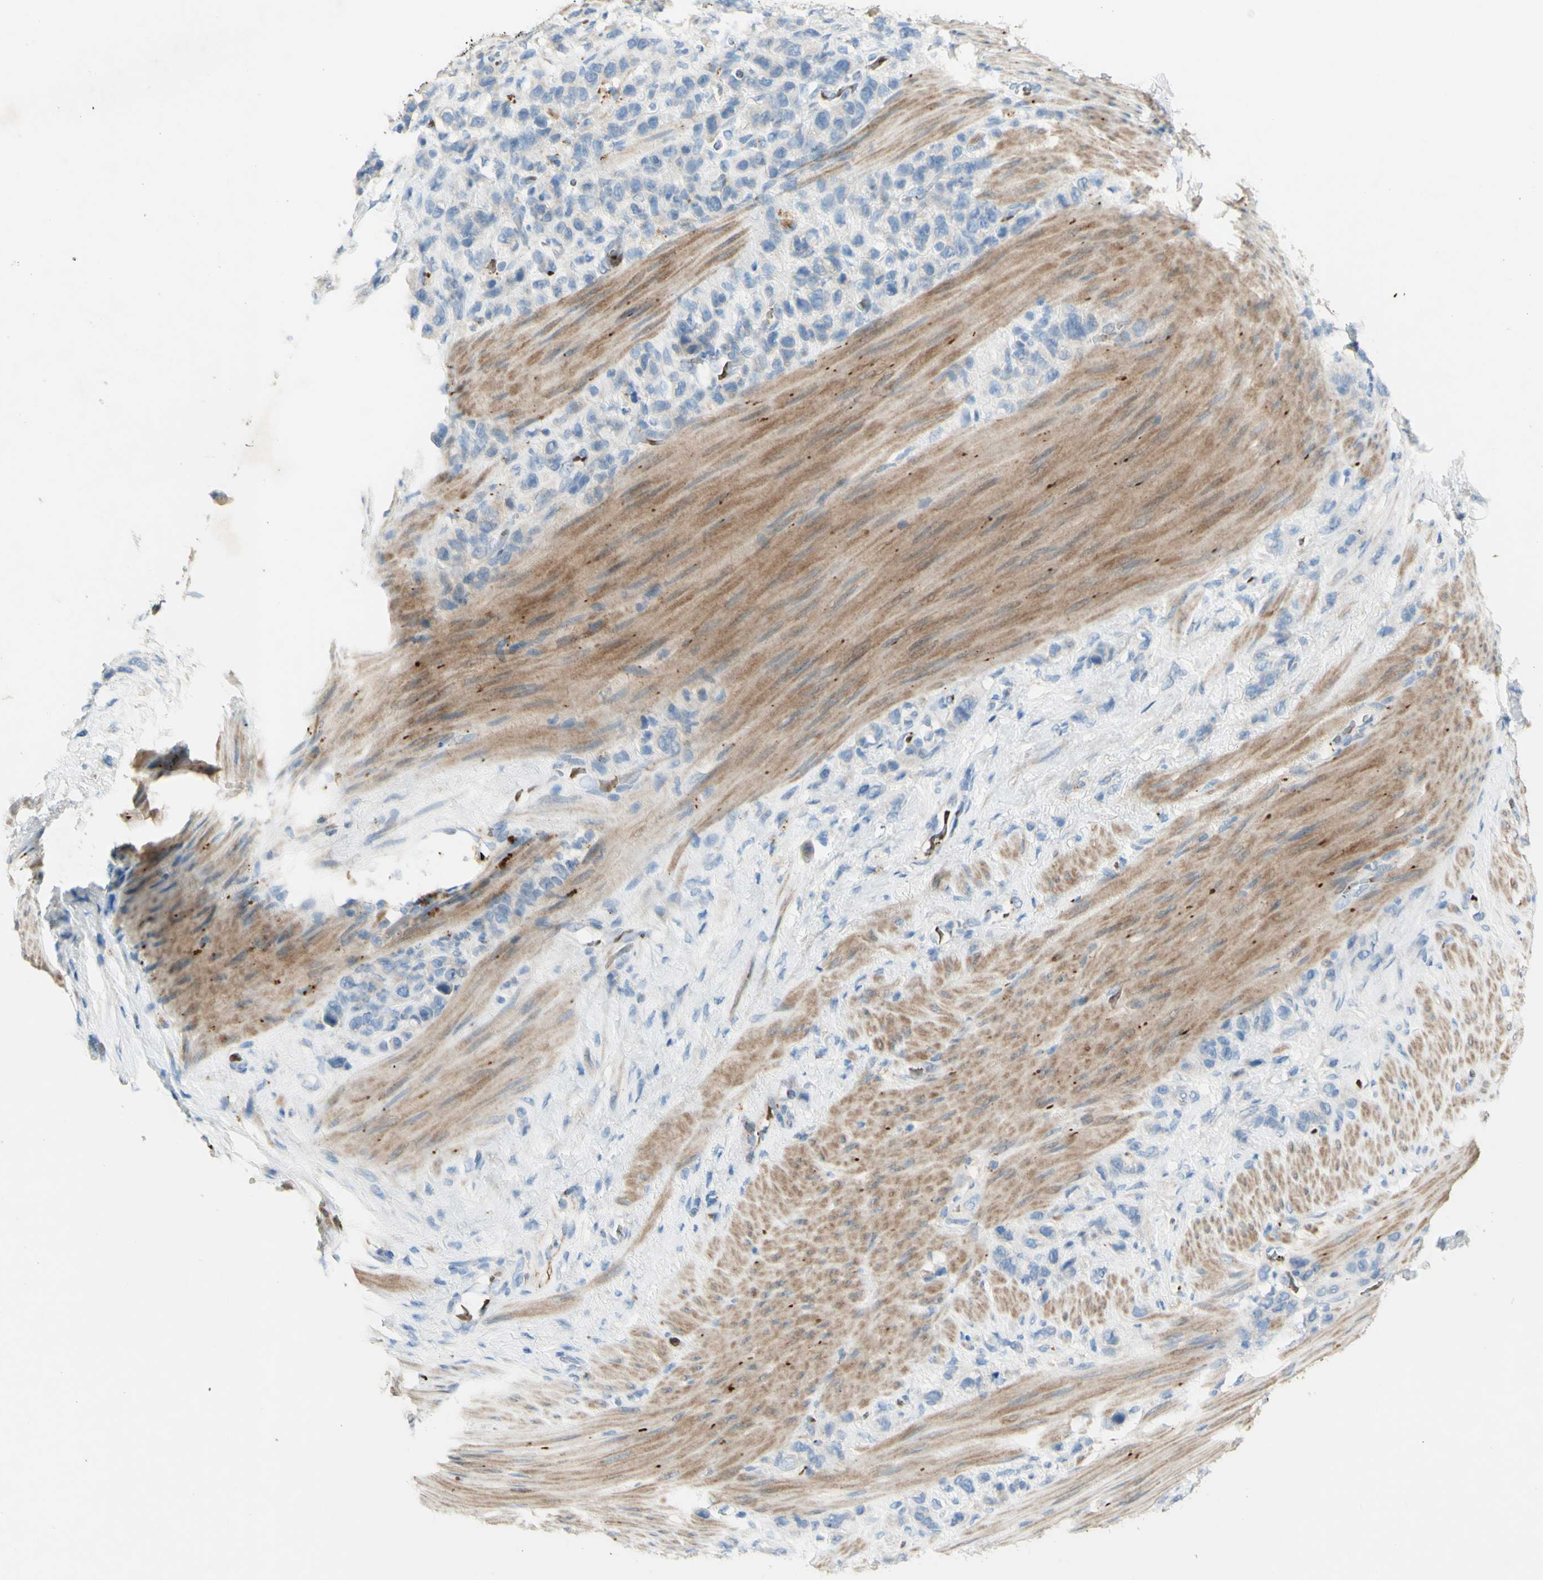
{"staining": {"intensity": "negative", "quantity": "none", "location": "none"}, "tissue": "stomach cancer", "cell_type": "Tumor cells", "image_type": "cancer", "snomed": [{"axis": "morphology", "description": "Adenocarcinoma, NOS"}, {"axis": "morphology", "description": "Adenocarcinoma, High grade"}, {"axis": "topography", "description": "Stomach, upper"}, {"axis": "topography", "description": "Stomach, lower"}], "caption": "The immunohistochemistry (IHC) photomicrograph has no significant positivity in tumor cells of stomach cancer (high-grade adenocarcinoma) tissue.", "gene": "GAN", "patient": {"sex": "female", "age": 65}}